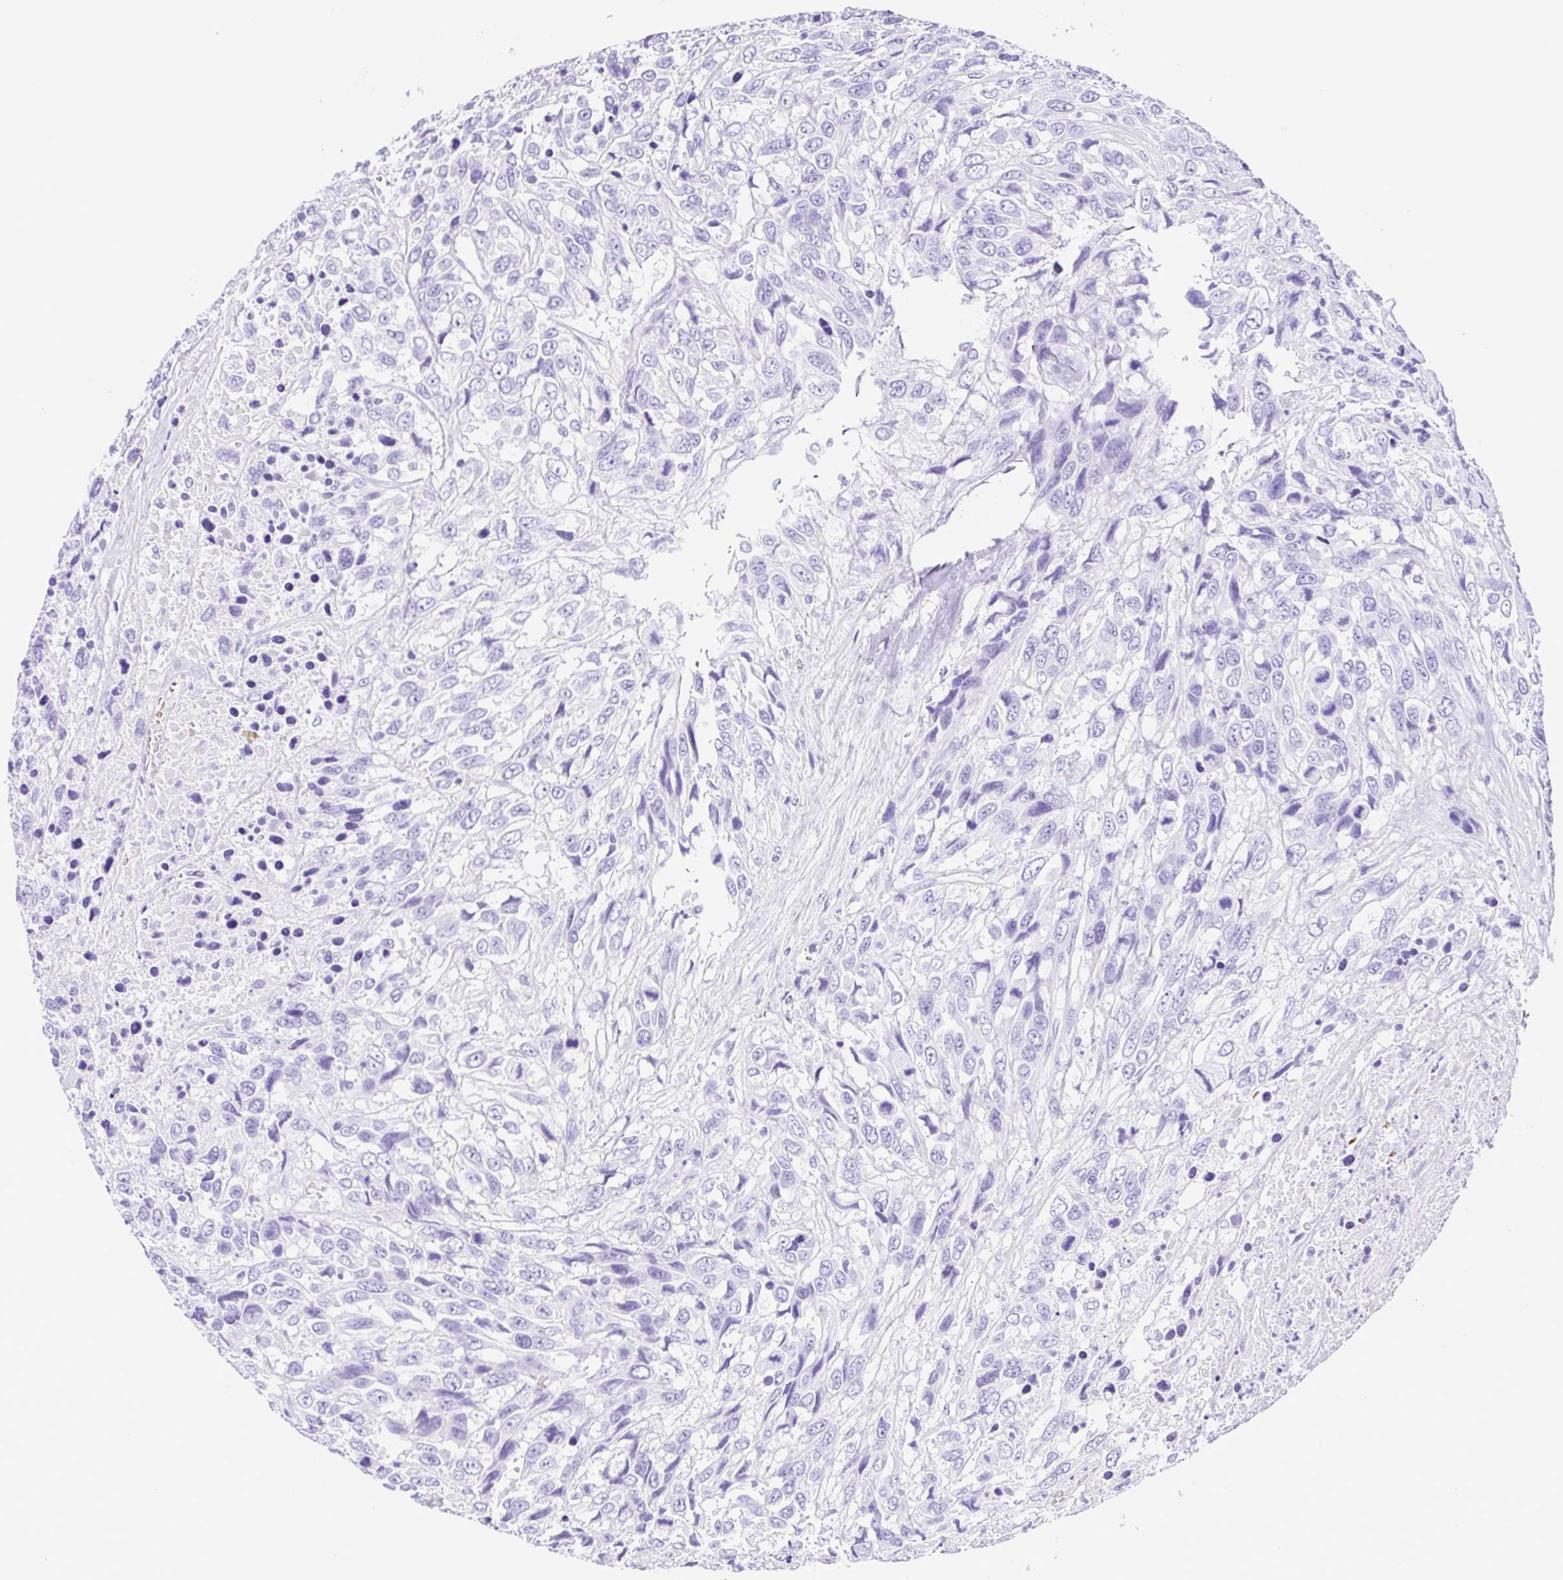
{"staining": {"intensity": "negative", "quantity": "none", "location": "none"}, "tissue": "urothelial cancer", "cell_type": "Tumor cells", "image_type": "cancer", "snomed": [{"axis": "morphology", "description": "Urothelial carcinoma, High grade"}, {"axis": "topography", "description": "Urinary bladder"}], "caption": "A micrograph of urothelial cancer stained for a protein displays no brown staining in tumor cells.", "gene": "SYT1", "patient": {"sex": "female", "age": 70}}